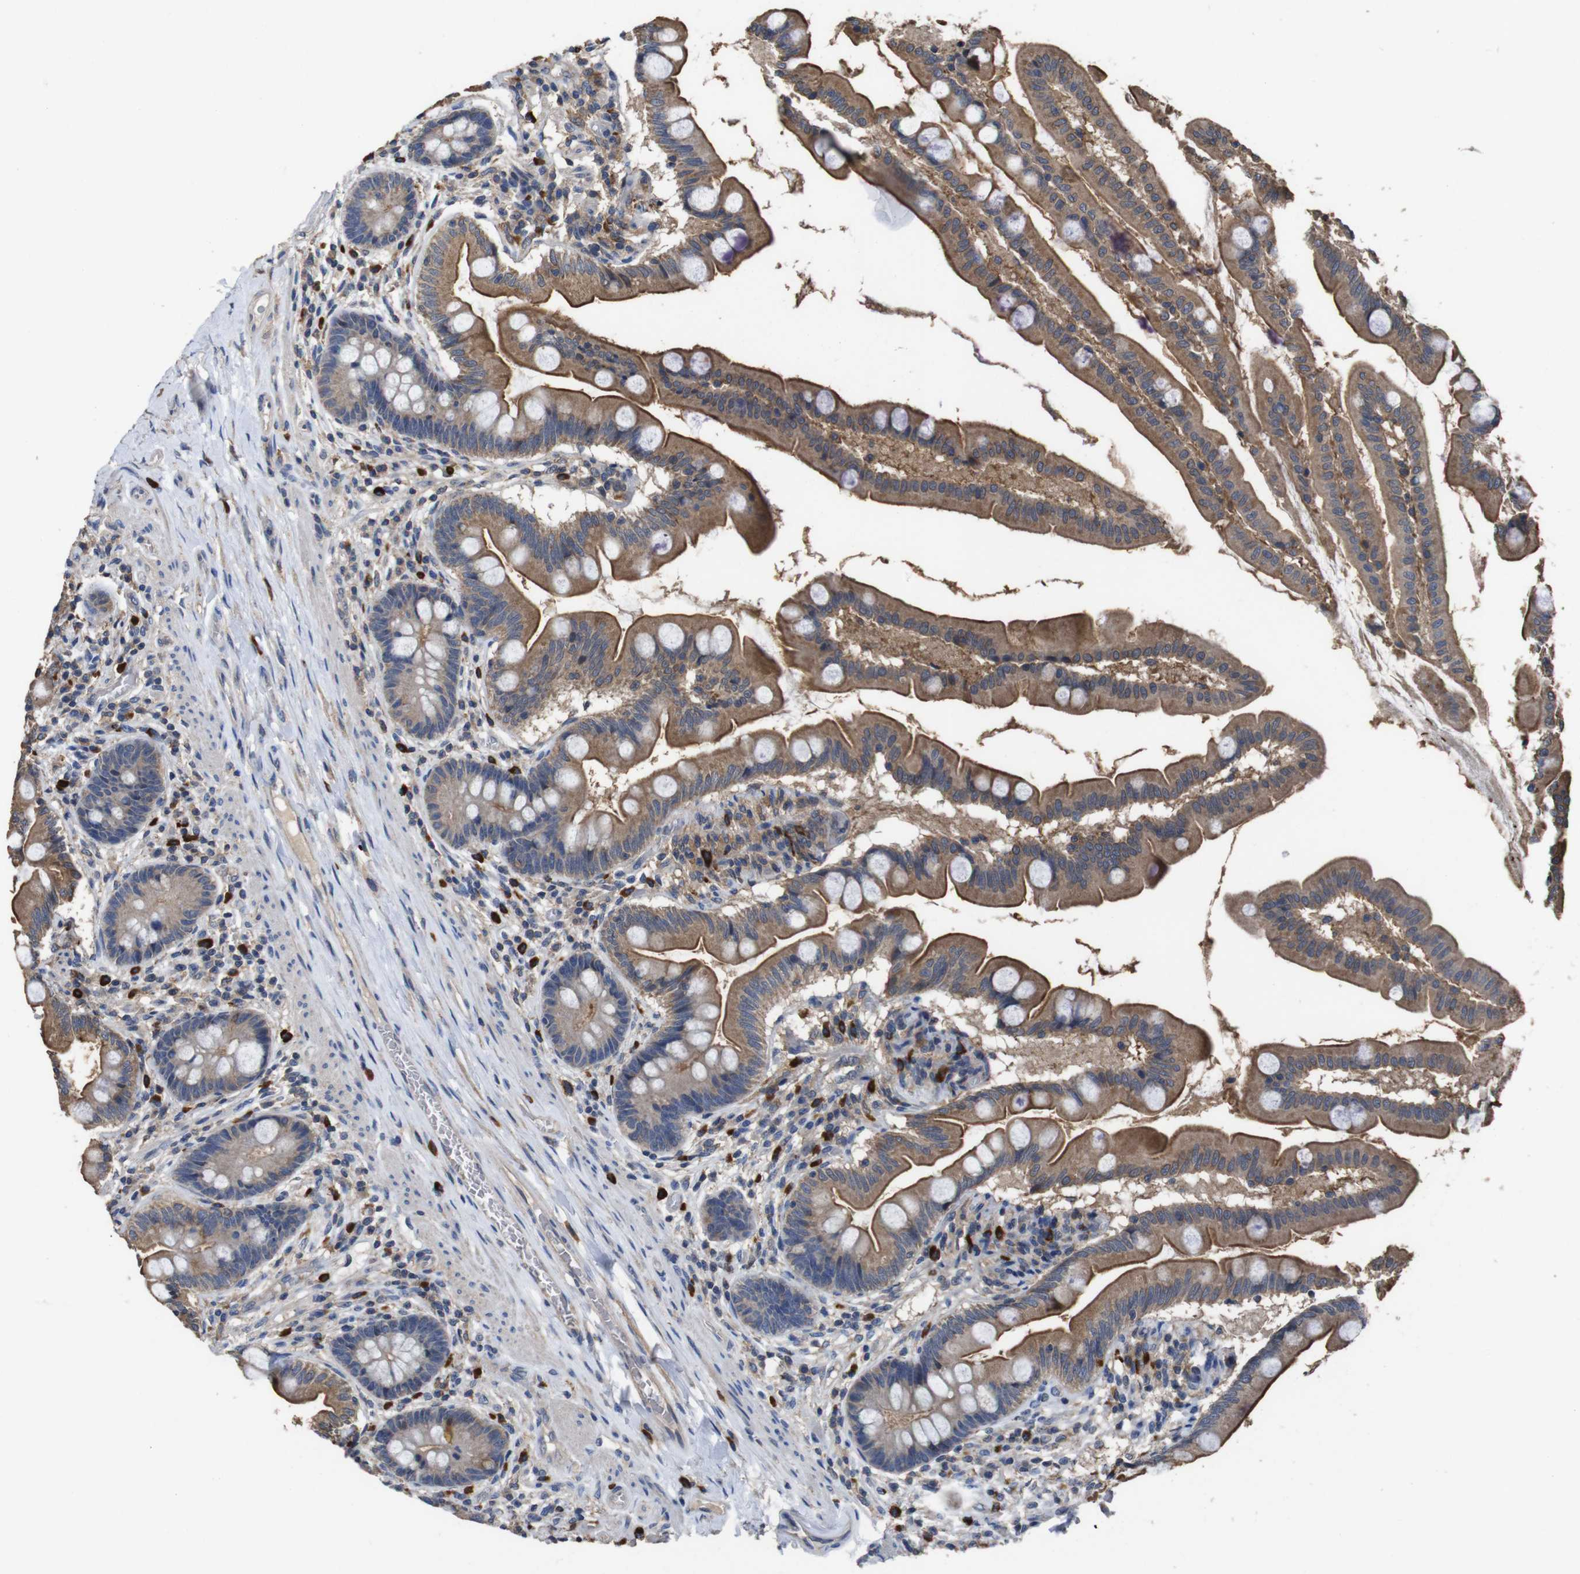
{"staining": {"intensity": "moderate", "quantity": ">75%", "location": "cytoplasmic/membranous"}, "tissue": "small intestine", "cell_type": "Glandular cells", "image_type": "normal", "snomed": [{"axis": "morphology", "description": "Normal tissue, NOS"}, {"axis": "topography", "description": "Small intestine"}], "caption": "Immunohistochemistry of unremarkable small intestine displays medium levels of moderate cytoplasmic/membranous positivity in approximately >75% of glandular cells.", "gene": "GLIPR1", "patient": {"sex": "female", "age": 56}}